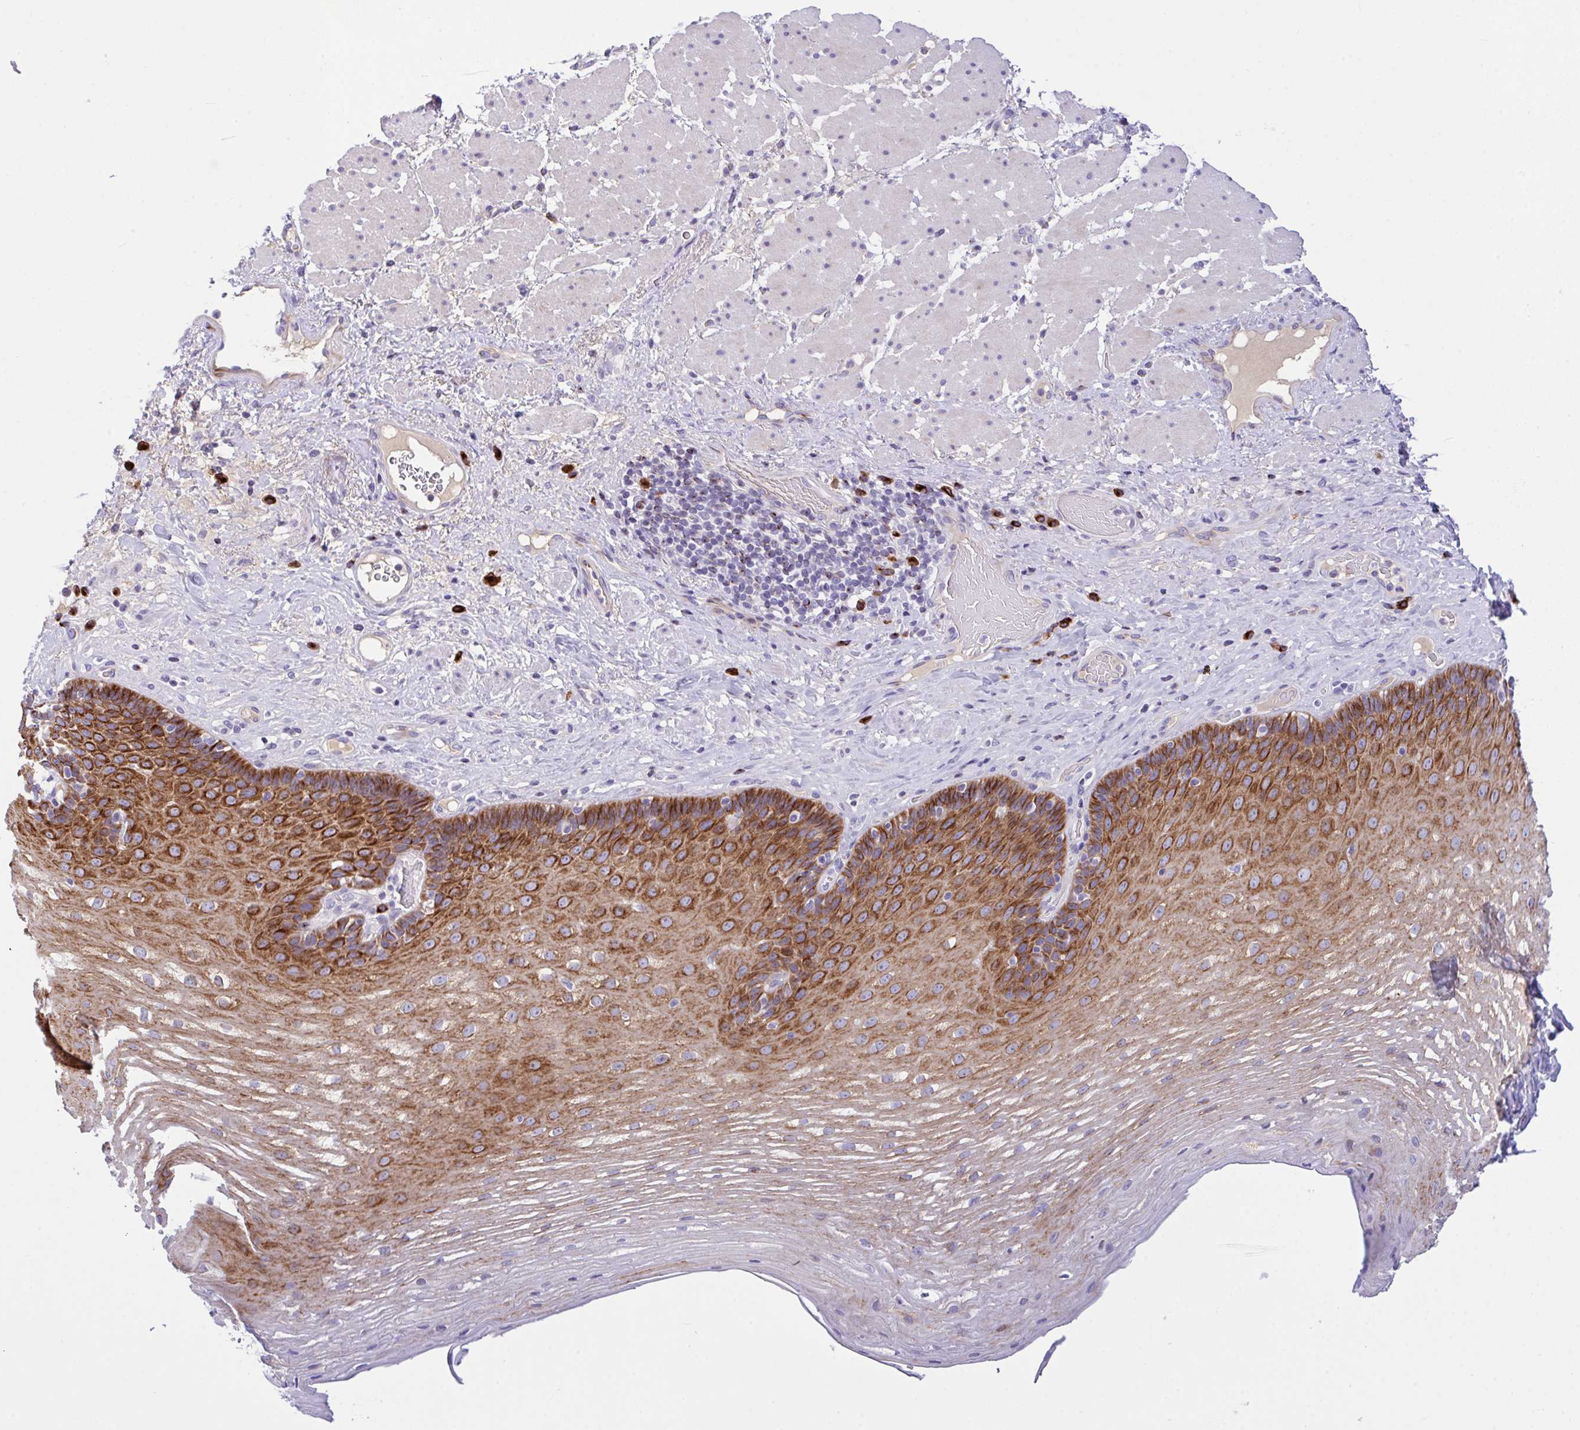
{"staining": {"intensity": "strong", "quantity": "25%-75%", "location": "cytoplasmic/membranous"}, "tissue": "esophagus", "cell_type": "Squamous epithelial cells", "image_type": "normal", "snomed": [{"axis": "morphology", "description": "Normal tissue, NOS"}, {"axis": "topography", "description": "Esophagus"}], "caption": "A brown stain labels strong cytoplasmic/membranous staining of a protein in squamous epithelial cells of unremarkable human esophagus. (Brightfield microscopy of DAB IHC at high magnification).", "gene": "FBXL20", "patient": {"sex": "male", "age": 62}}